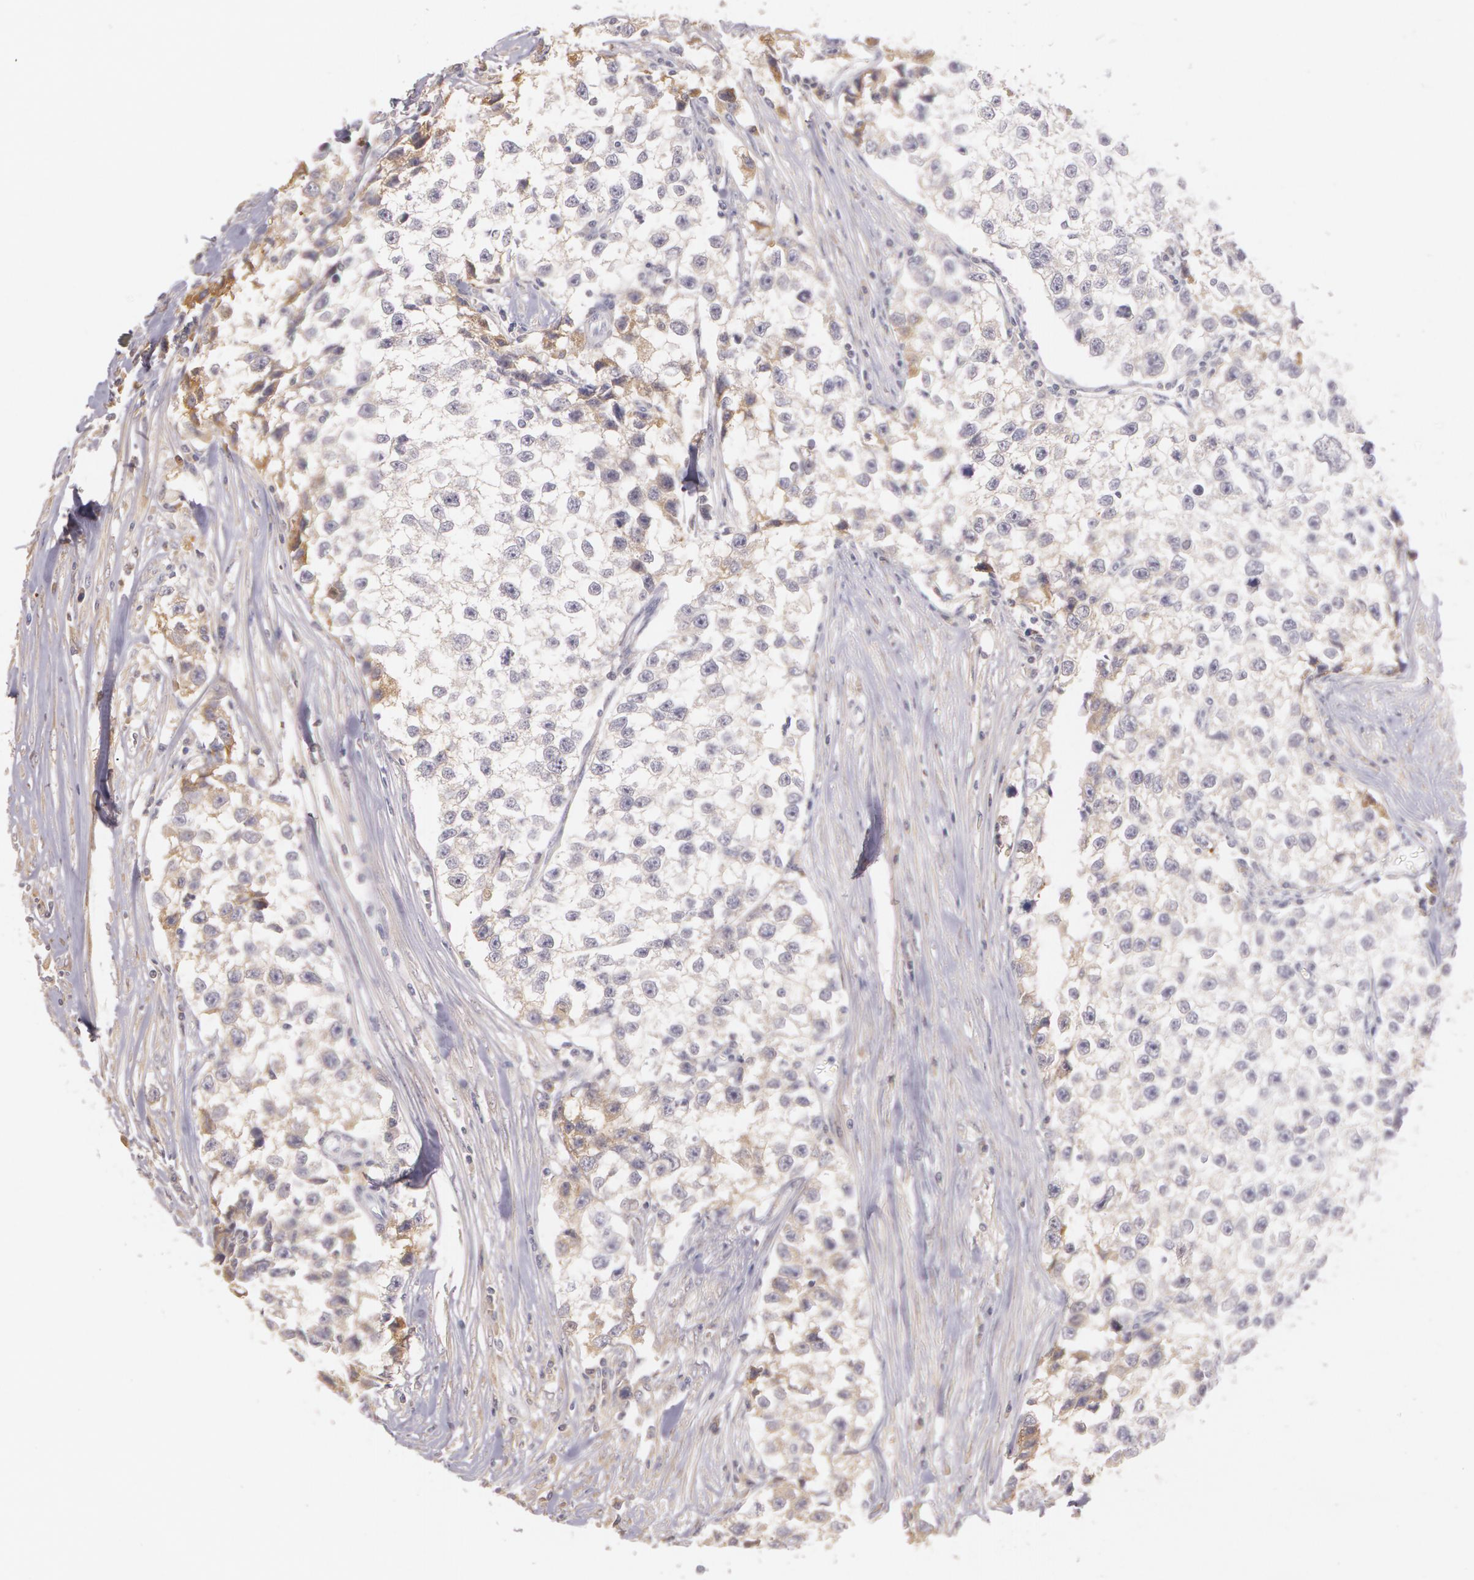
{"staining": {"intensity": "weak", "quantity": "<25%", "location": "cytoplasmic/membranous"}, "tissue": "testis cancer", "cell_type": "Tumor cells", "image_type": "cancer", "snomed": [{"axis": "morphology", "description": "Seminoma, NOS"}, {"axis": "morphology", "description": "Carcinoma, Embryonal, NOS"}, {"axis": "topography", "description": "Testis"}], "caption": "Testis cancer was stained to show a protein in brown. There is no significant staining in tumor cells.", "gene": "LBP", "patient": {"sex": "male", "age": 30}}